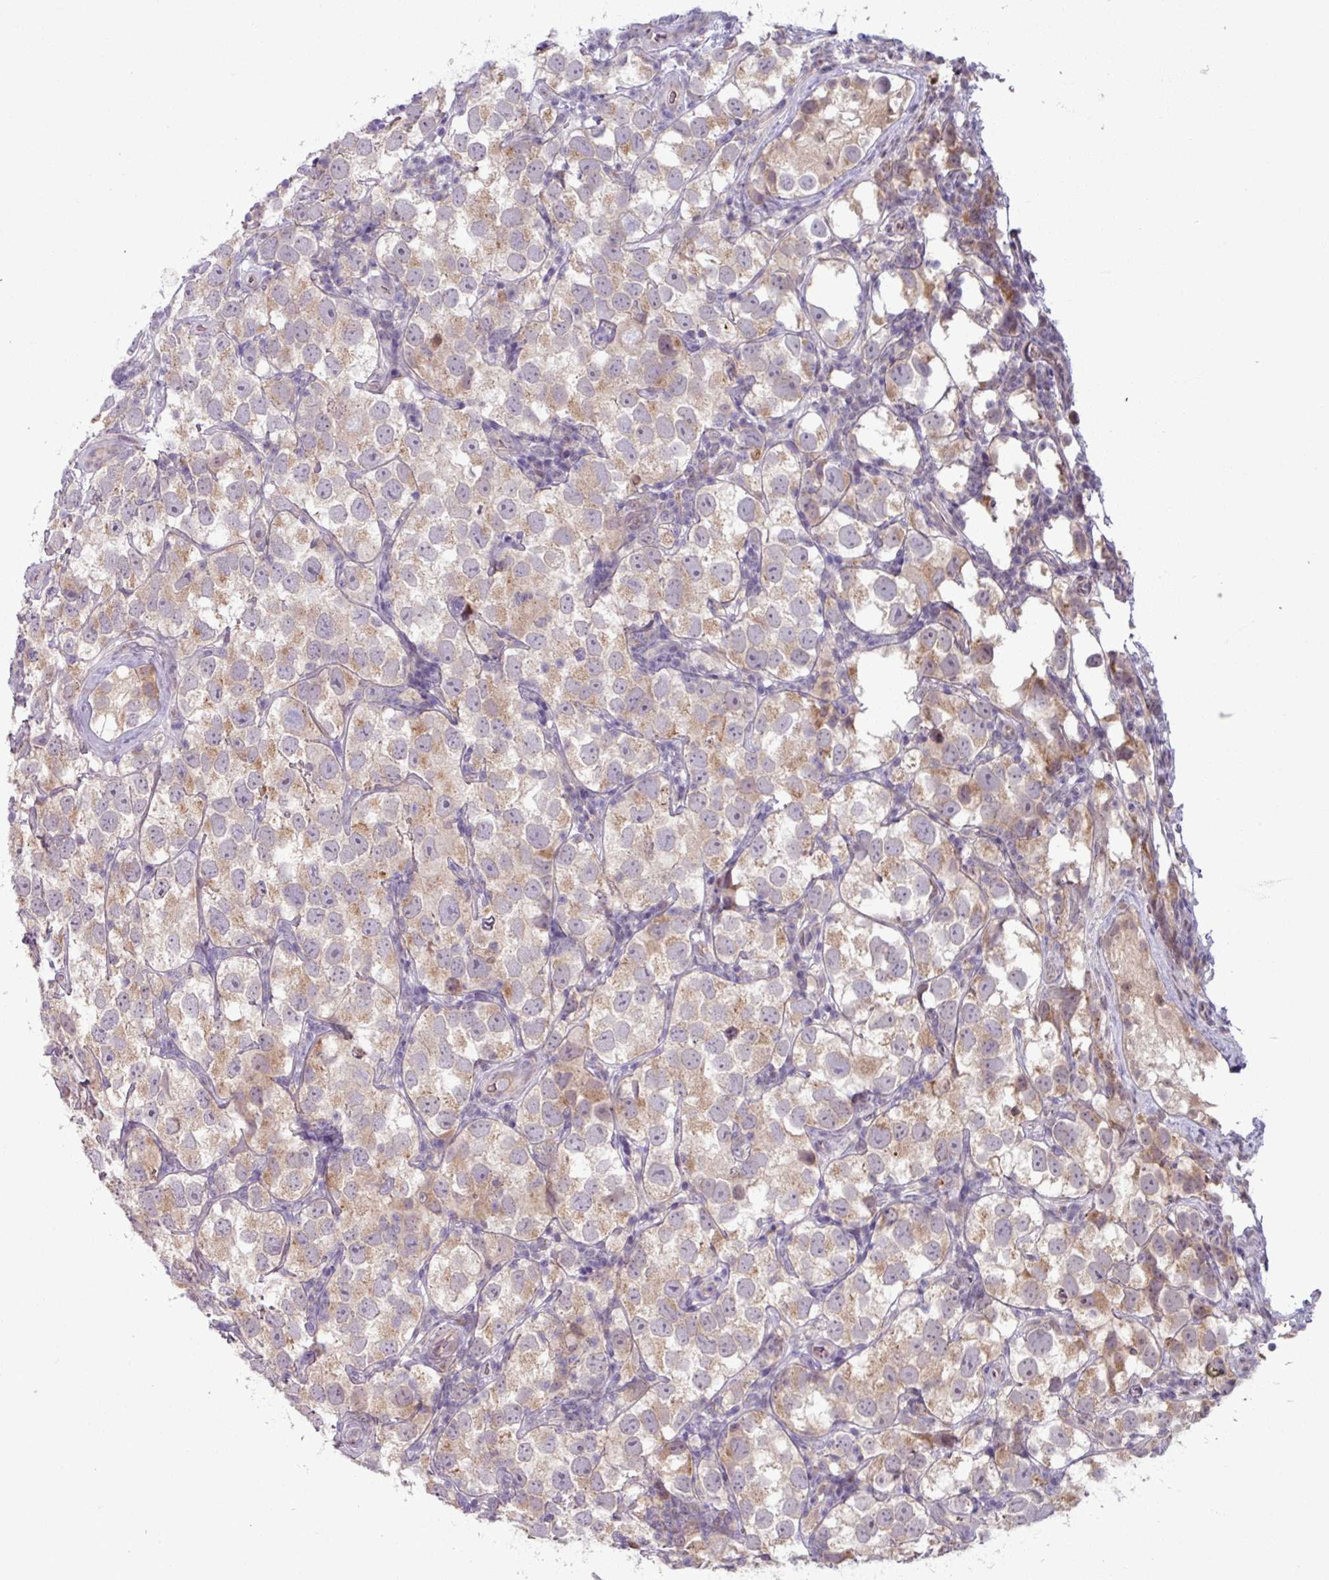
{"staining": {"intensity": "weak", "quantity": ">75%", "location": "cytoplasmic/membranous"}, "tissue": "testis cancer", "cell_type": "Tumor cells", "image_type": "cancer", "snomed": [{"axis": "morphology", "description": "Seminoma, NOS"}, {"axis": "topography", "description": "Testis"}], "caption": "Tumor cells exhibit low levels of weak cytoplasmic/membranous staining in about >75% of cells in human testis cancer.", "gene": "OGFOD3", "patient": {"sex": "male", "age": 26}}